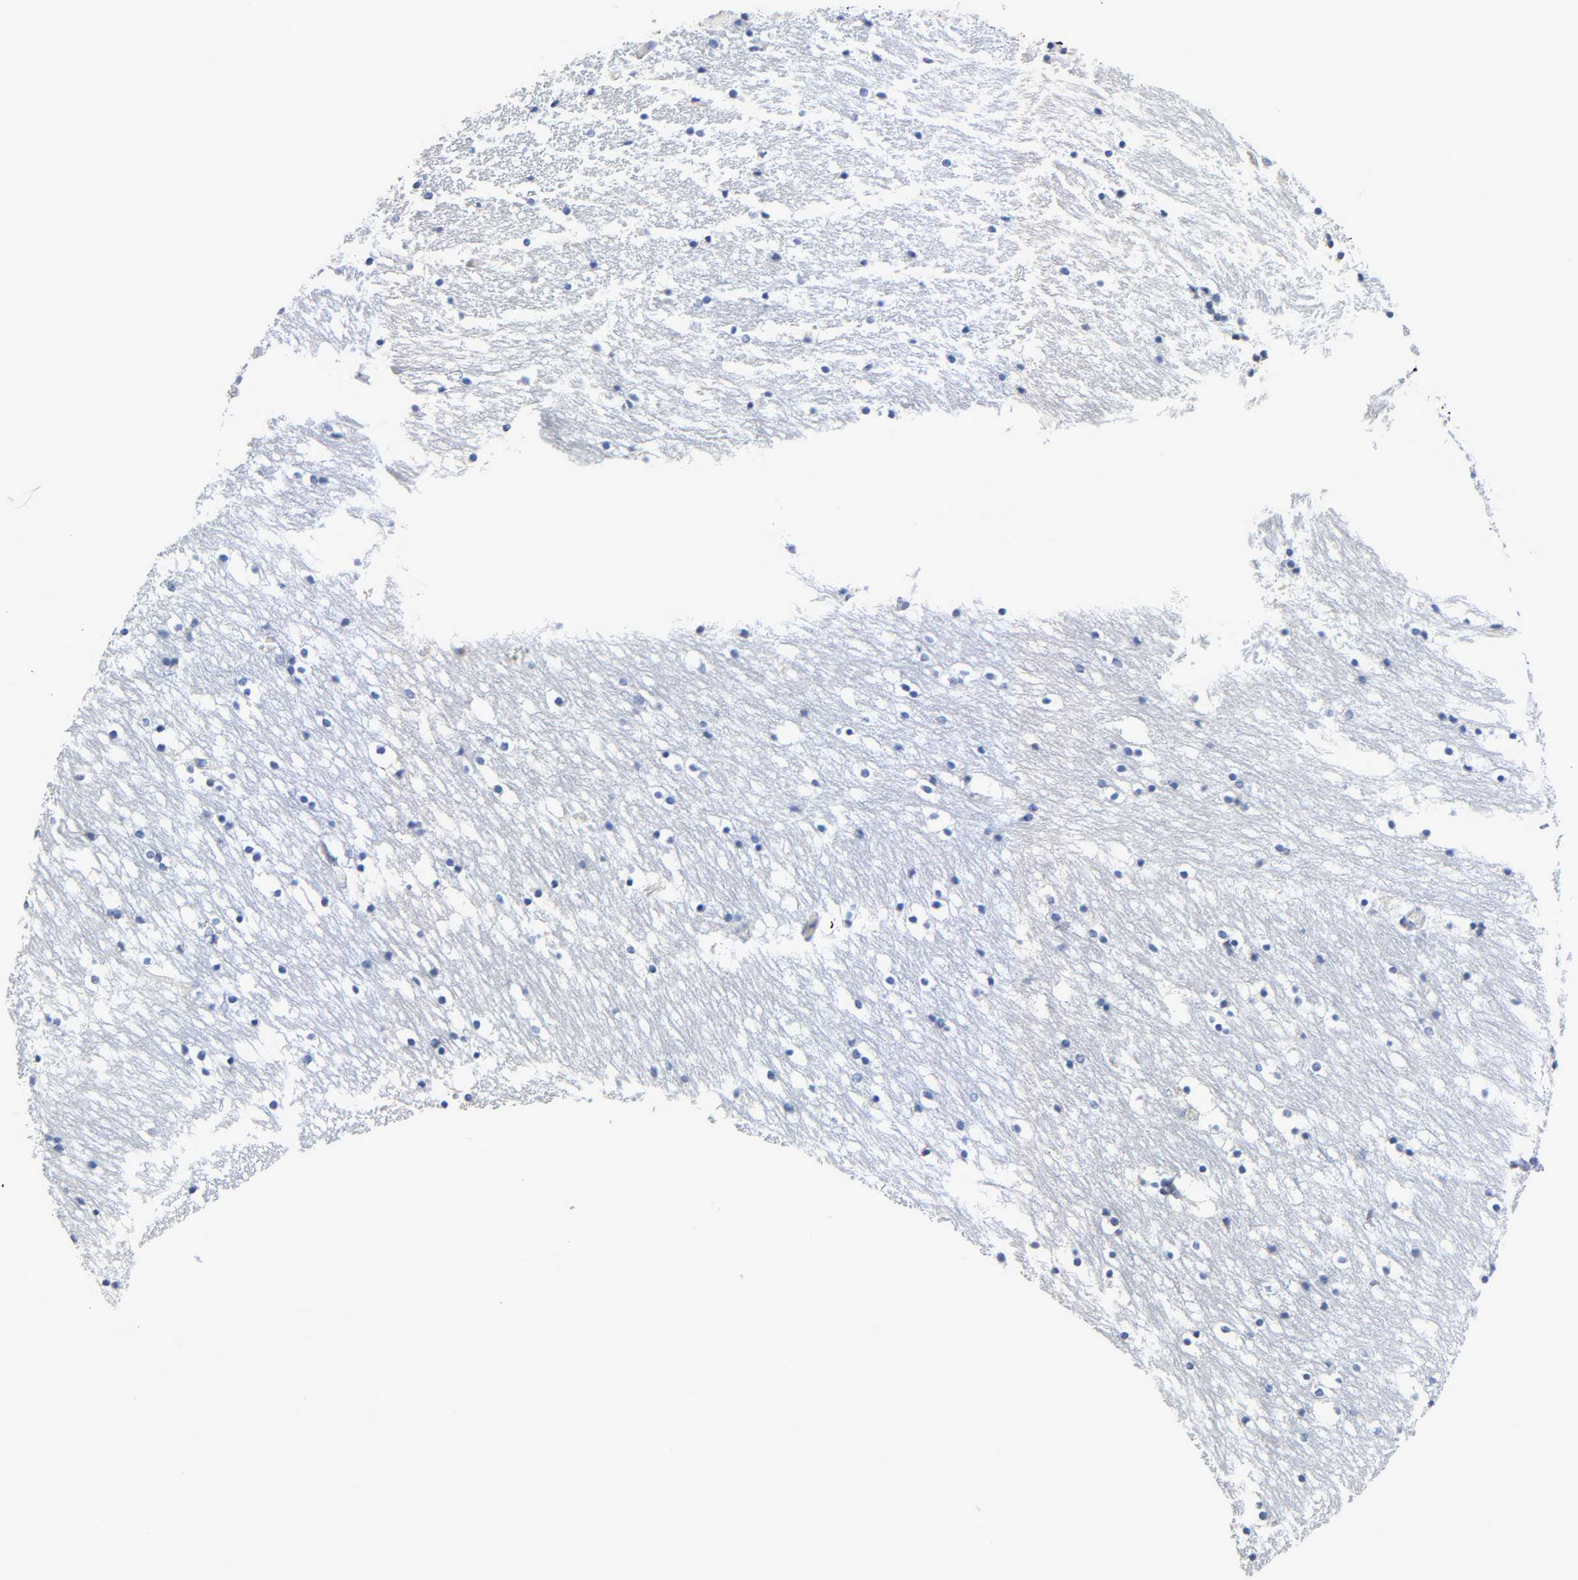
{"staining": {"intensity": "moderate", "quantity": "<25%", "location": "cytoplasmic/membranous"}, "tissue": "caudate", "cell_type": "Glial cells", "image_type": "normal", "snomed": [{"axis": "morphology", "description": "Normal tissue, NOS"}, {"axis": "topography", "description": "Lateral ventricle wall"}], "caption": "Immunohistochemical staining of unremarkable caudate shows low levels of moderate cytoplasmic/membranous positivity in about <25% of glial cells.", "gene": "REL", "patient": {"sex": "male", "age": 45}}